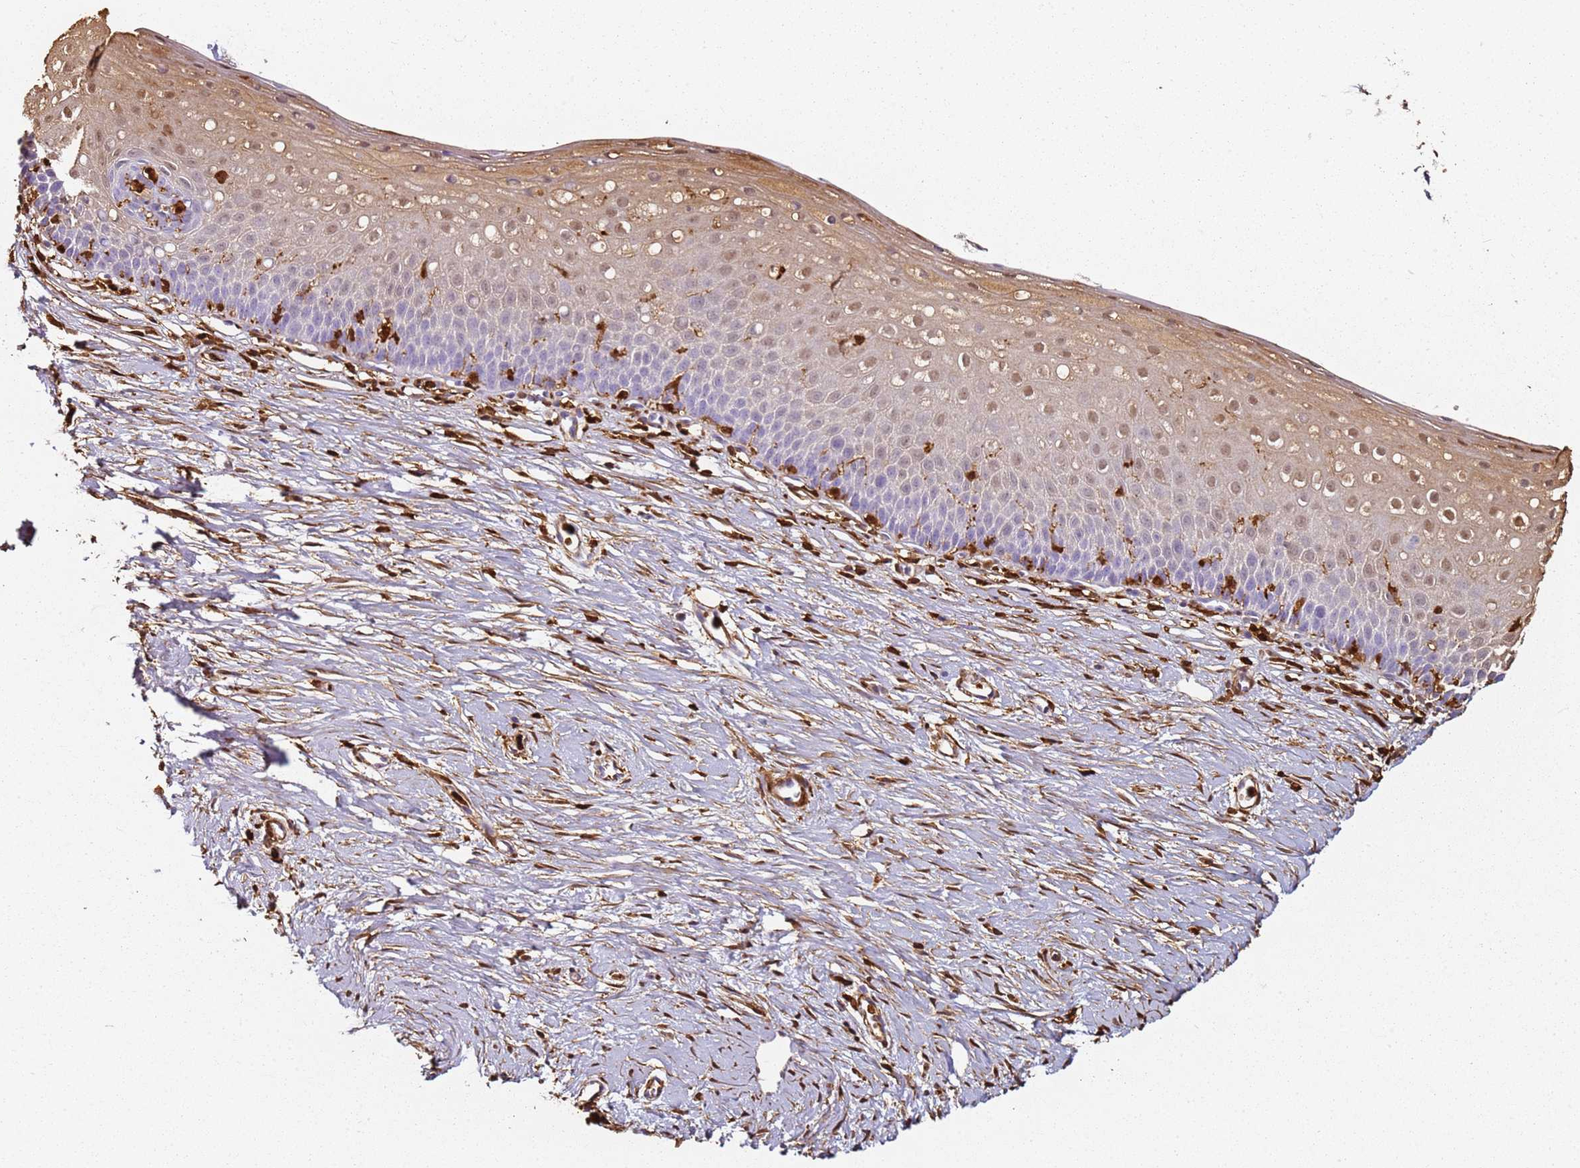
{"staining": {"intensity": "moderate", "quantity": "<25%", "location": "cytoplasmic/membranous,nuclear"}, "tissue": "cervix", "cell_type": "Glandular cells", "image_type": "normal", "snomed": [{"axis": "morphology", "description": "Normal tissue, NOS"}, {"axis": "topography", "description": "Cervix"}], "caption": "Protein staining demonstrates moderate cytoplasmic/membranous,nuclear positivity in about <25% of glandular cells in benign cervix.", "gene": "S100A4", "patient": {"sex": "female", "age": 57}}